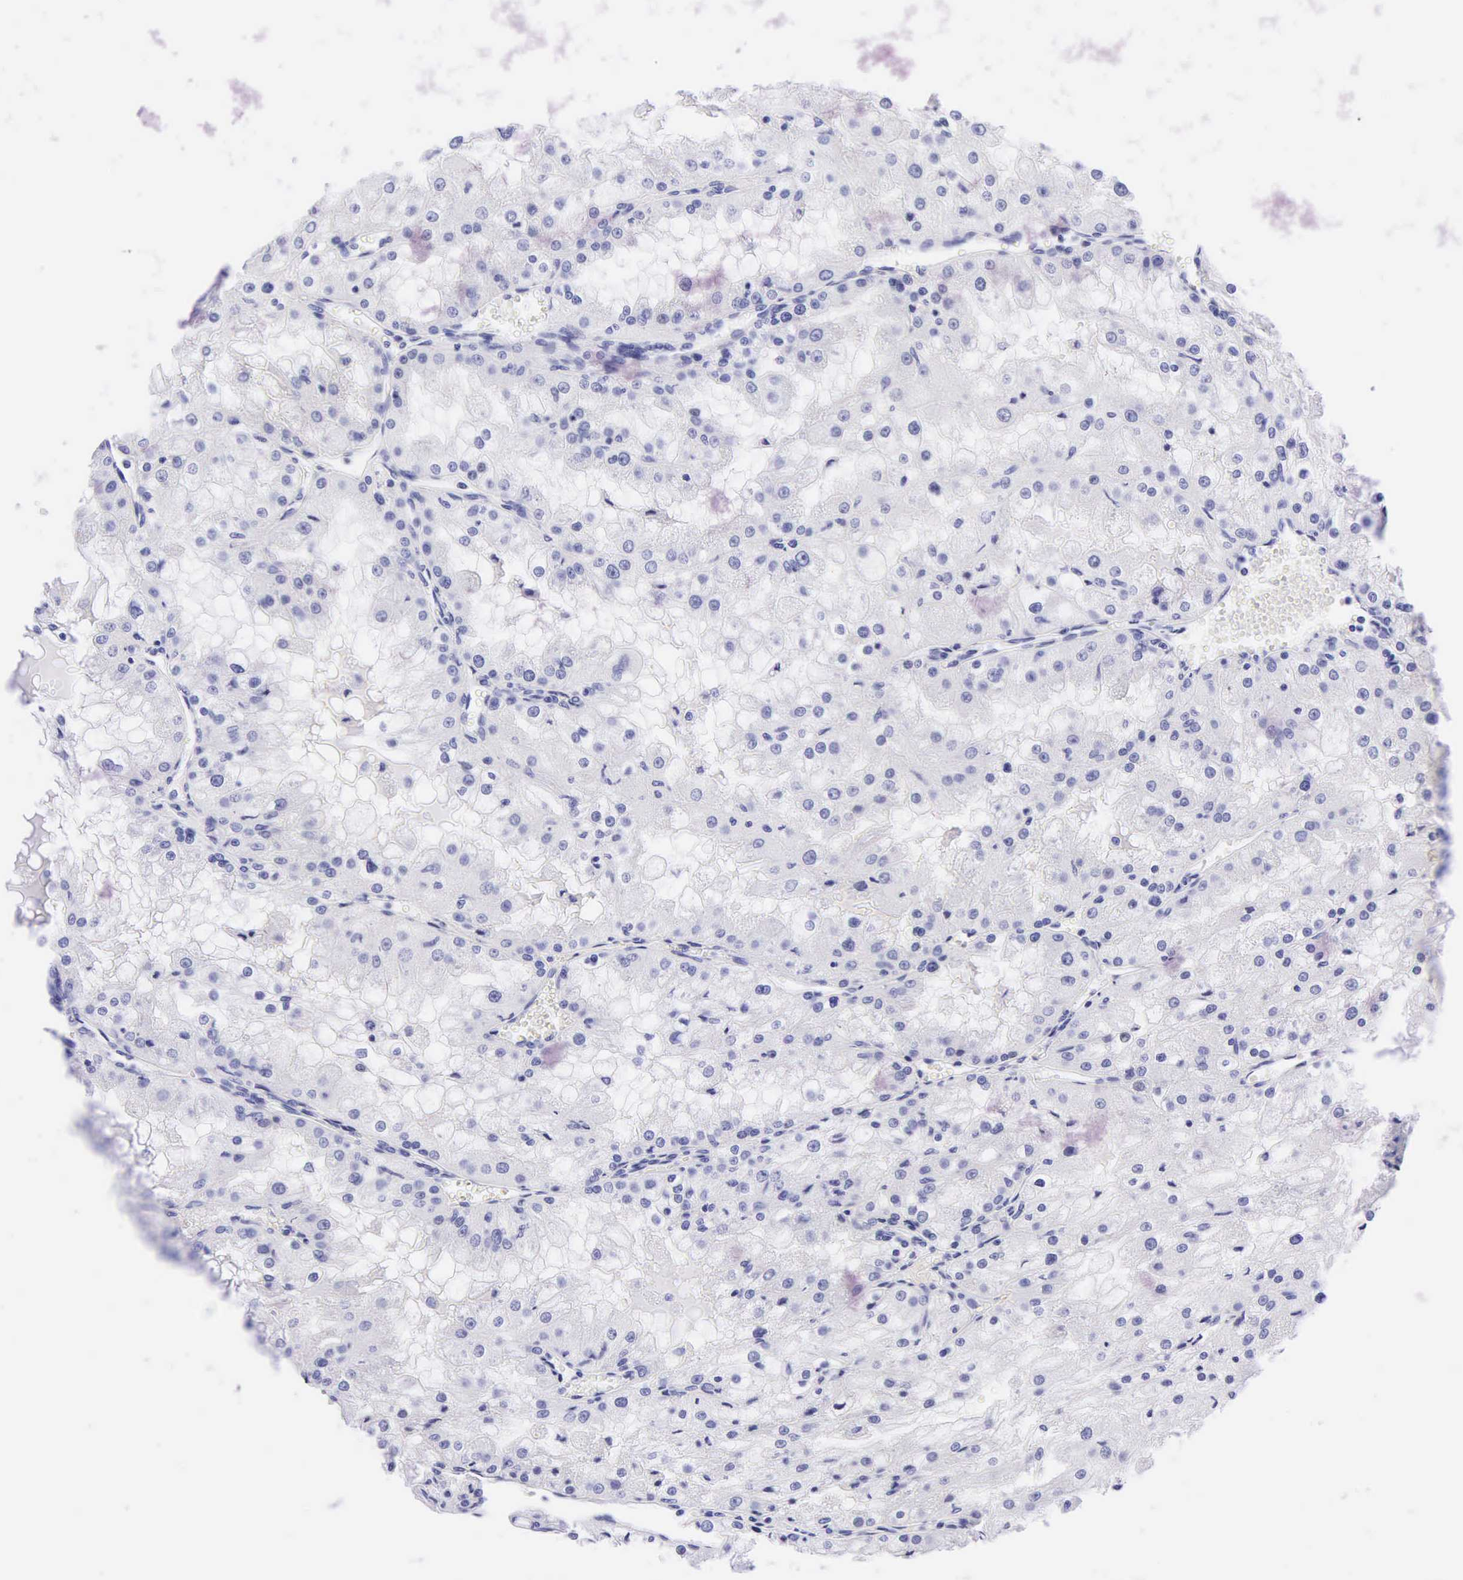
{"staining": {"intensity": "negative", "quantity": "none", "location": "none"}, "tissue": "renal cancer", "cell_type": "Tumor cells", "image_type": "cancer", "snomed": [{"axis": "morphology", "description": "Adenocarcinoma, NOS"}, {"axis": "topography", "description": "Kidney"}], "caption": "Tumor cells show no significant protein expression in adenocarcinoma (renal).", "gene": "DES", "patient": {"sex": "female", "age": 74}}